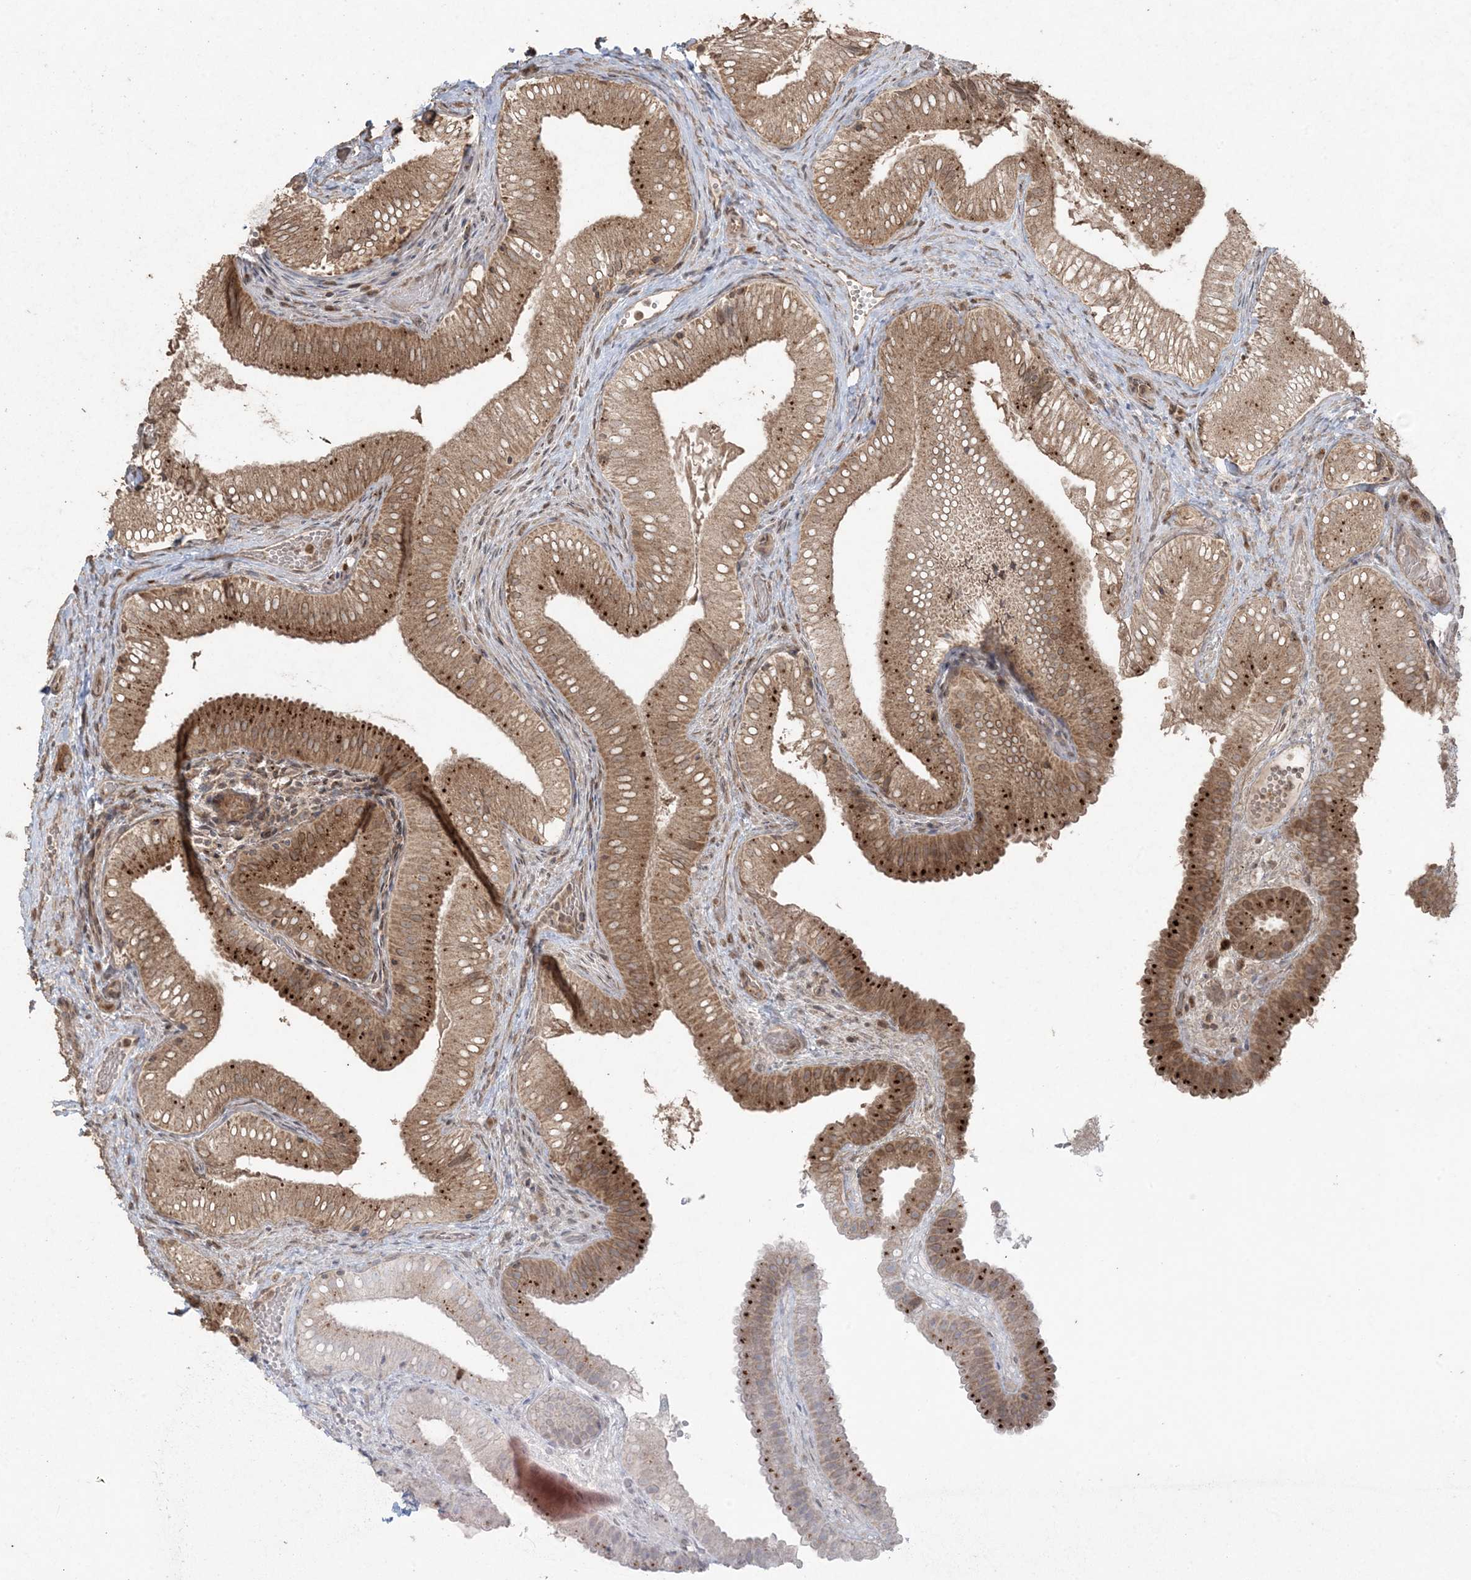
{"staining": {"intensity": "strong", "quantity": ">75%", "location": "cytoplasmic/membranous"}, "tissue": "gallbladder", "cell_type": "Glandular cells", "image_type": "normal", "snomed": [{"axis": "morphology", "description": "Normal tissue, NOS"}, {"axis": "topography", "description": "Gallbladder"}], "caption": "Immunohistochemistry (IHC) image of normal human gallbladder stained for a protein (brown), which reveals high levels of strong cytoplasmic/membranous expression in about >75% of glandular cells.", "gene": "DDX19B", "patient": {"sex": "female", "age": 30}}